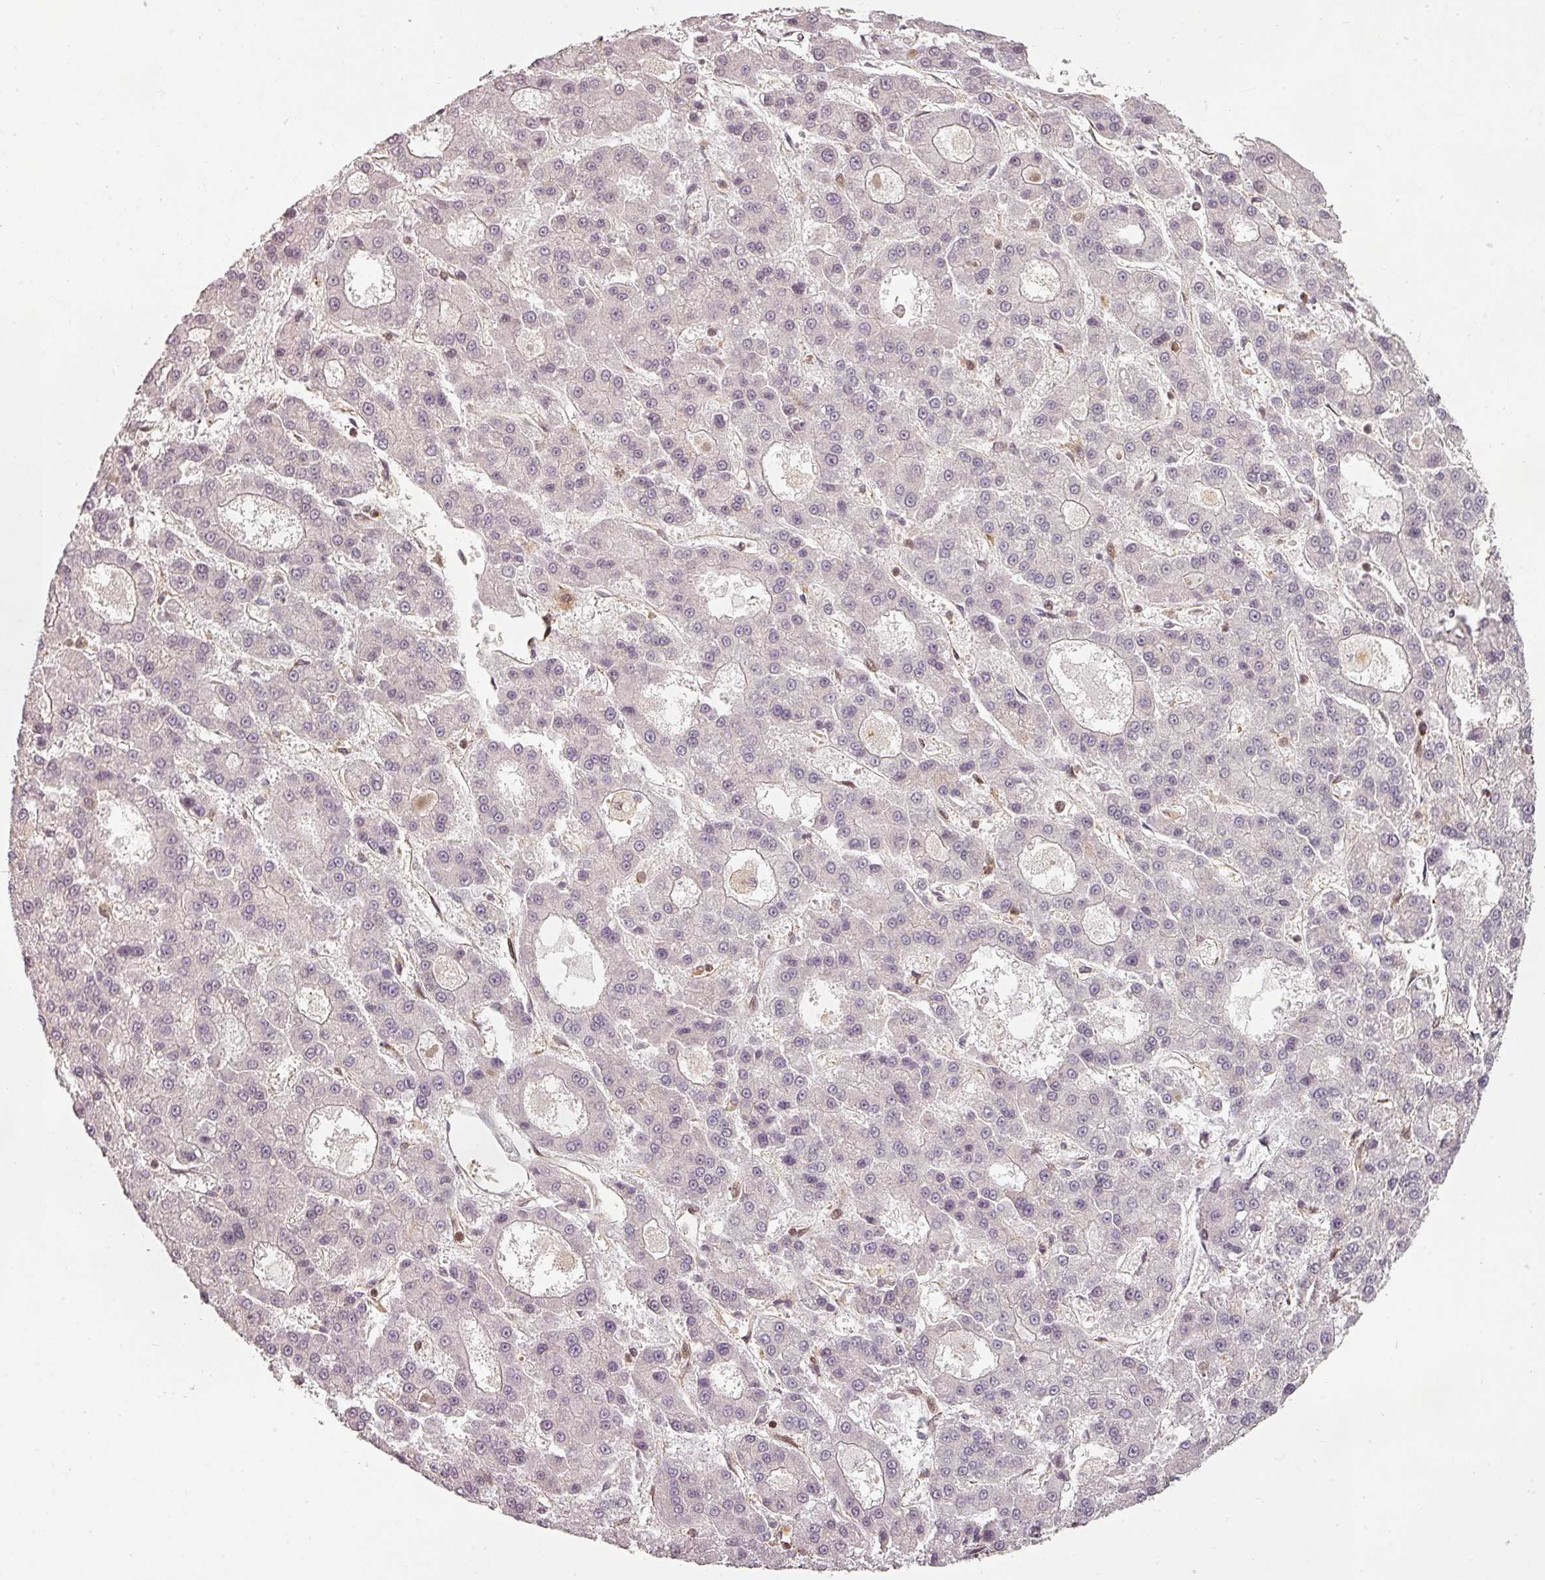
{"staining": {"intensity": "negative", "quantity": "none", "location": "none"}, "tissue": "liver cancer", "cell_type": "Tumor cells", "image_type": "cancer", "snomed": [{"axis": "morphology", "description": "Carcinoma, Hepatocellular, NOS"}, {"axis": "topography", "description": "Liver"}], "caption": "Immunohistochemistry (IHC) histopathology image of human liver hepatocellular carcinoma stained for a protein (brown), which shows no staining in tumor cells.", "gene": "CLIC1", "patient": {"sex": "male", "age": 70}}